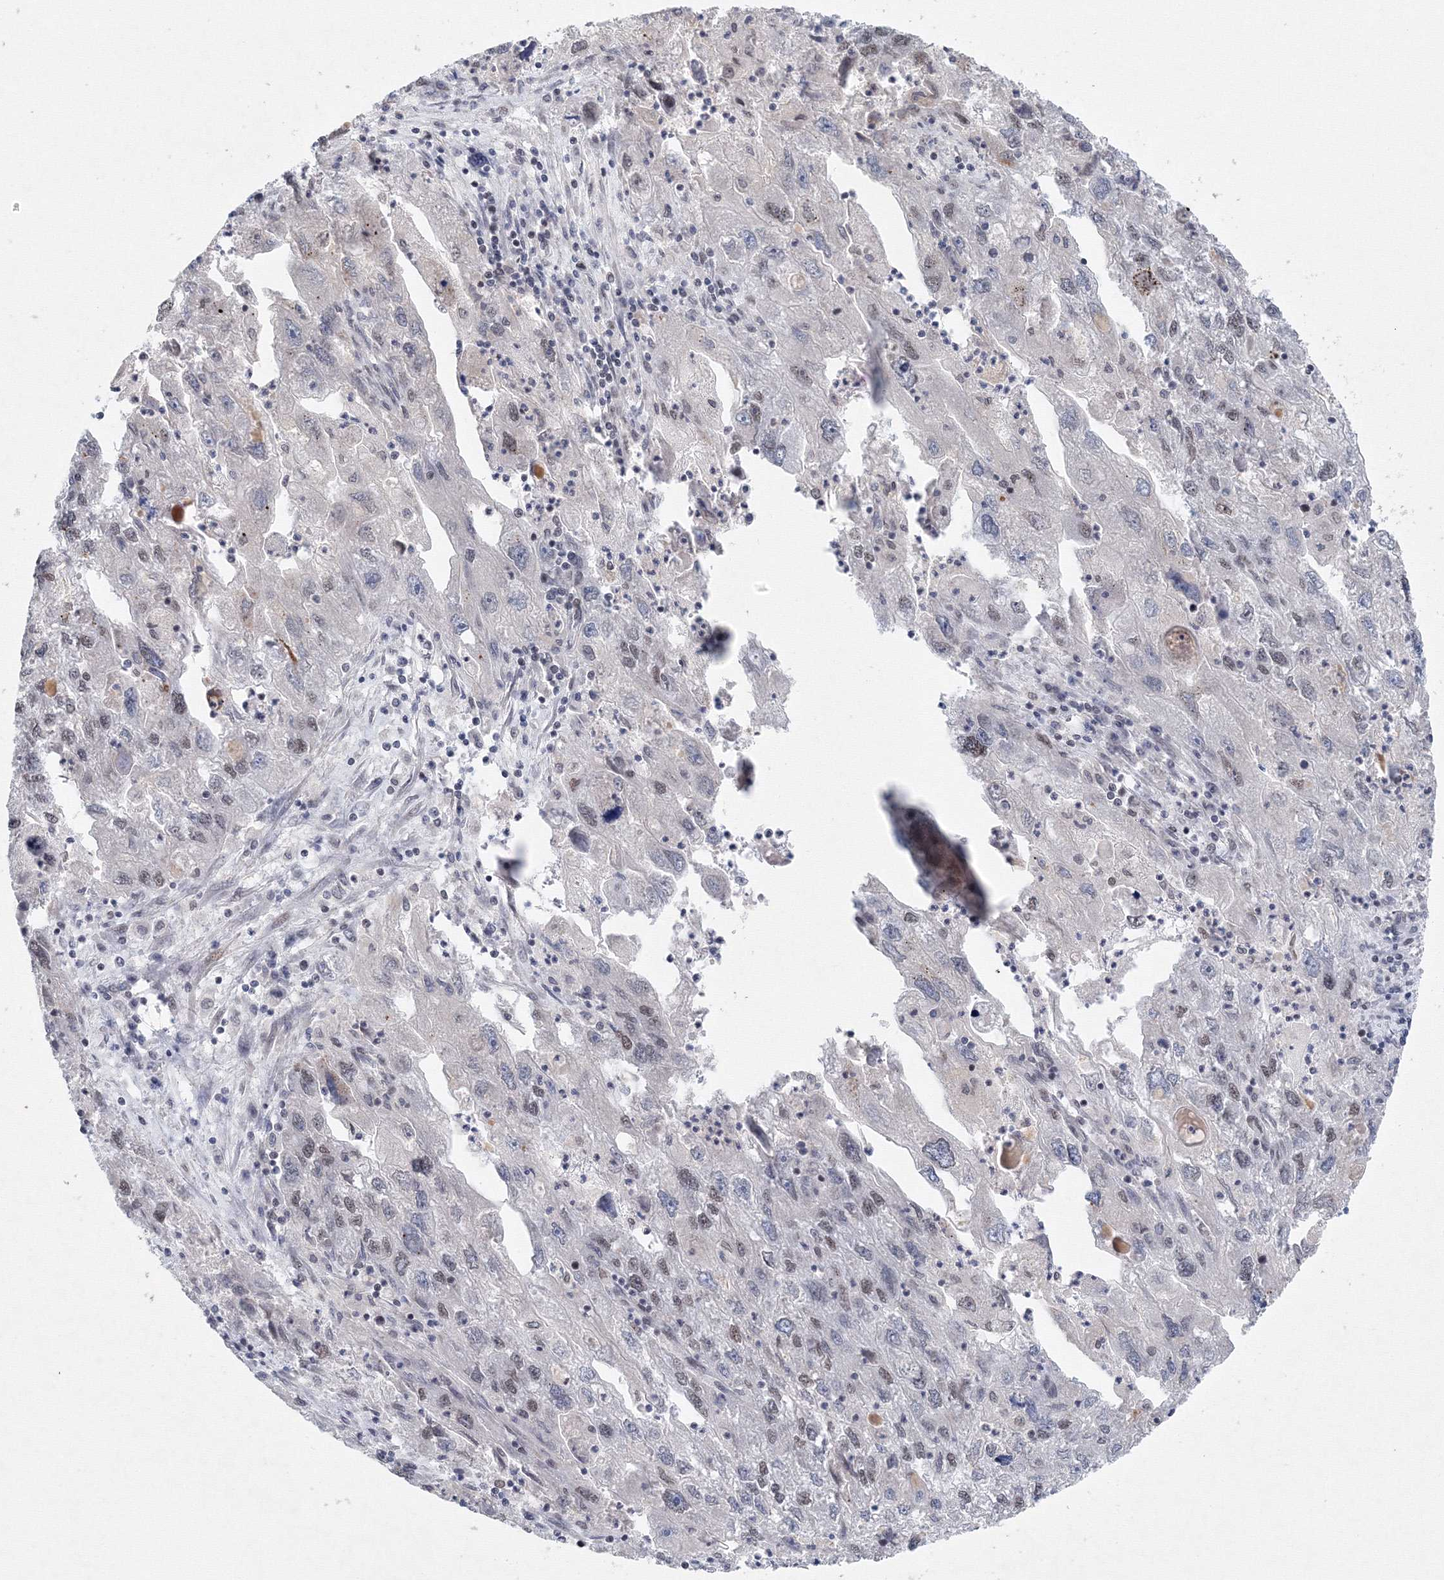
{"staining": {"intensity": "weak", "quantity": "25%-75%", "location": "nuclear"}, "tissue": "endometrial cancer", "cell_type": "Tumor cells", "image_type": "cancer", "snomed": [{"axis": "morphology", "description": "Adenocarcinoma, NOS"}, {"axis": "topography", "description": "Endometrium"}], "caption": "Immunohistochemical staining of endometrial cancer shows low levels of weak nuclear protein positivity in about 25%-75% of tumor cells. (brown staining indicates protein expression, while blue staining denotes nuclei).", "gene": "KIF4A", "patient": {"sex": "female", "age": 49}}